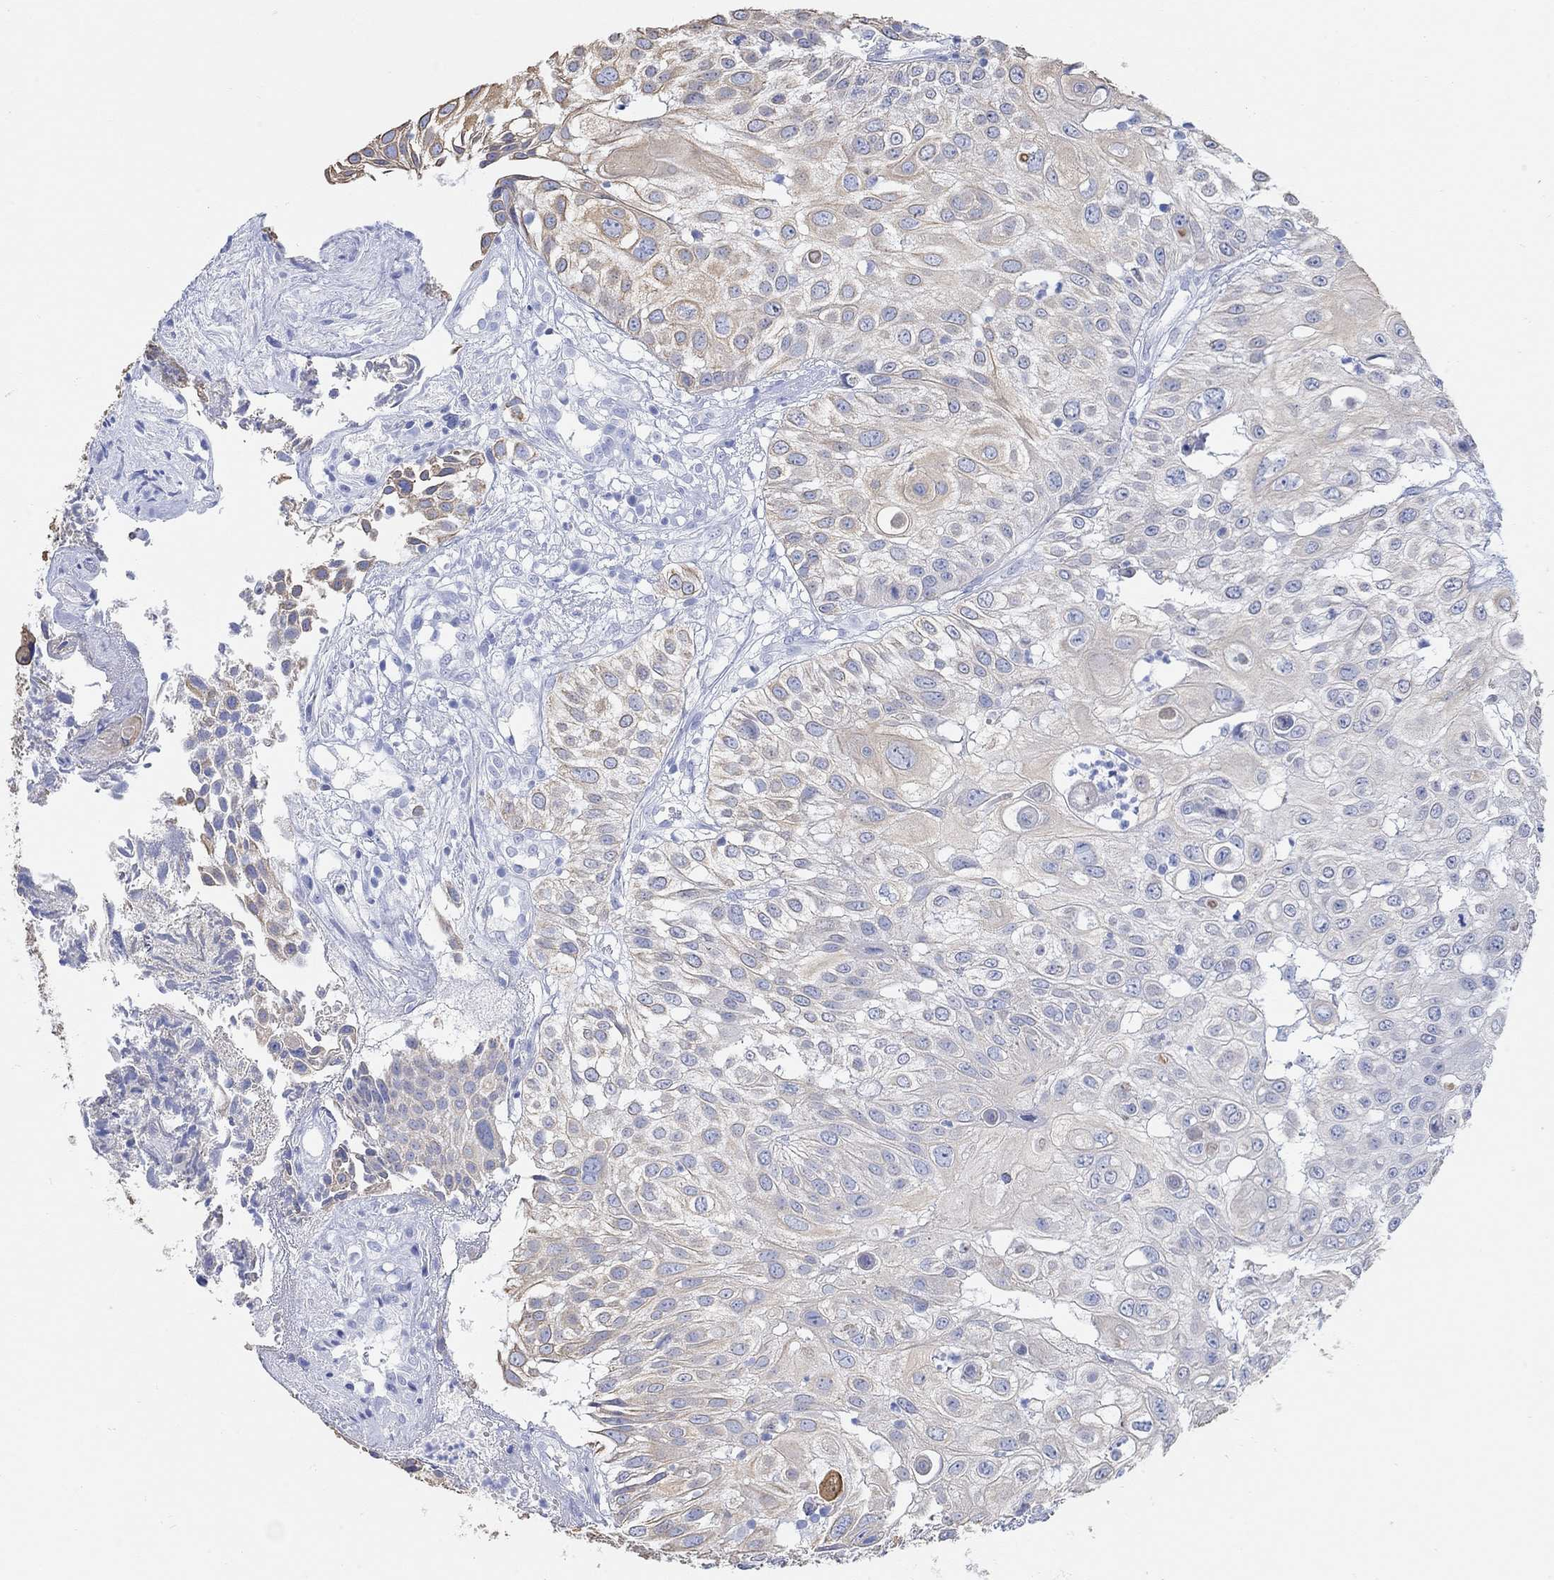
{"staining": {"intensity": "weak", "quantity": "25%-75%", "location": "cytoplasmic/membranous"}, "tissue": "urothelial cancer", "cell_type": "Tumor cells", "image_type": "cancer", "snomed": [{"axis": "morphology", "description": "Urothelial carcinoma, High grade"}, {"axis": "topography", "description": "Urinary bladder"}], "caption": "A low amount of weak cytoplasmic/membranous positivity is appreciated in approximately 25%-75% of tumor cells in urothelial cancer tissue. Nuclei are stained in blue.", "gene": "AK8", "patient": {"sex": "female", "age": 79}}